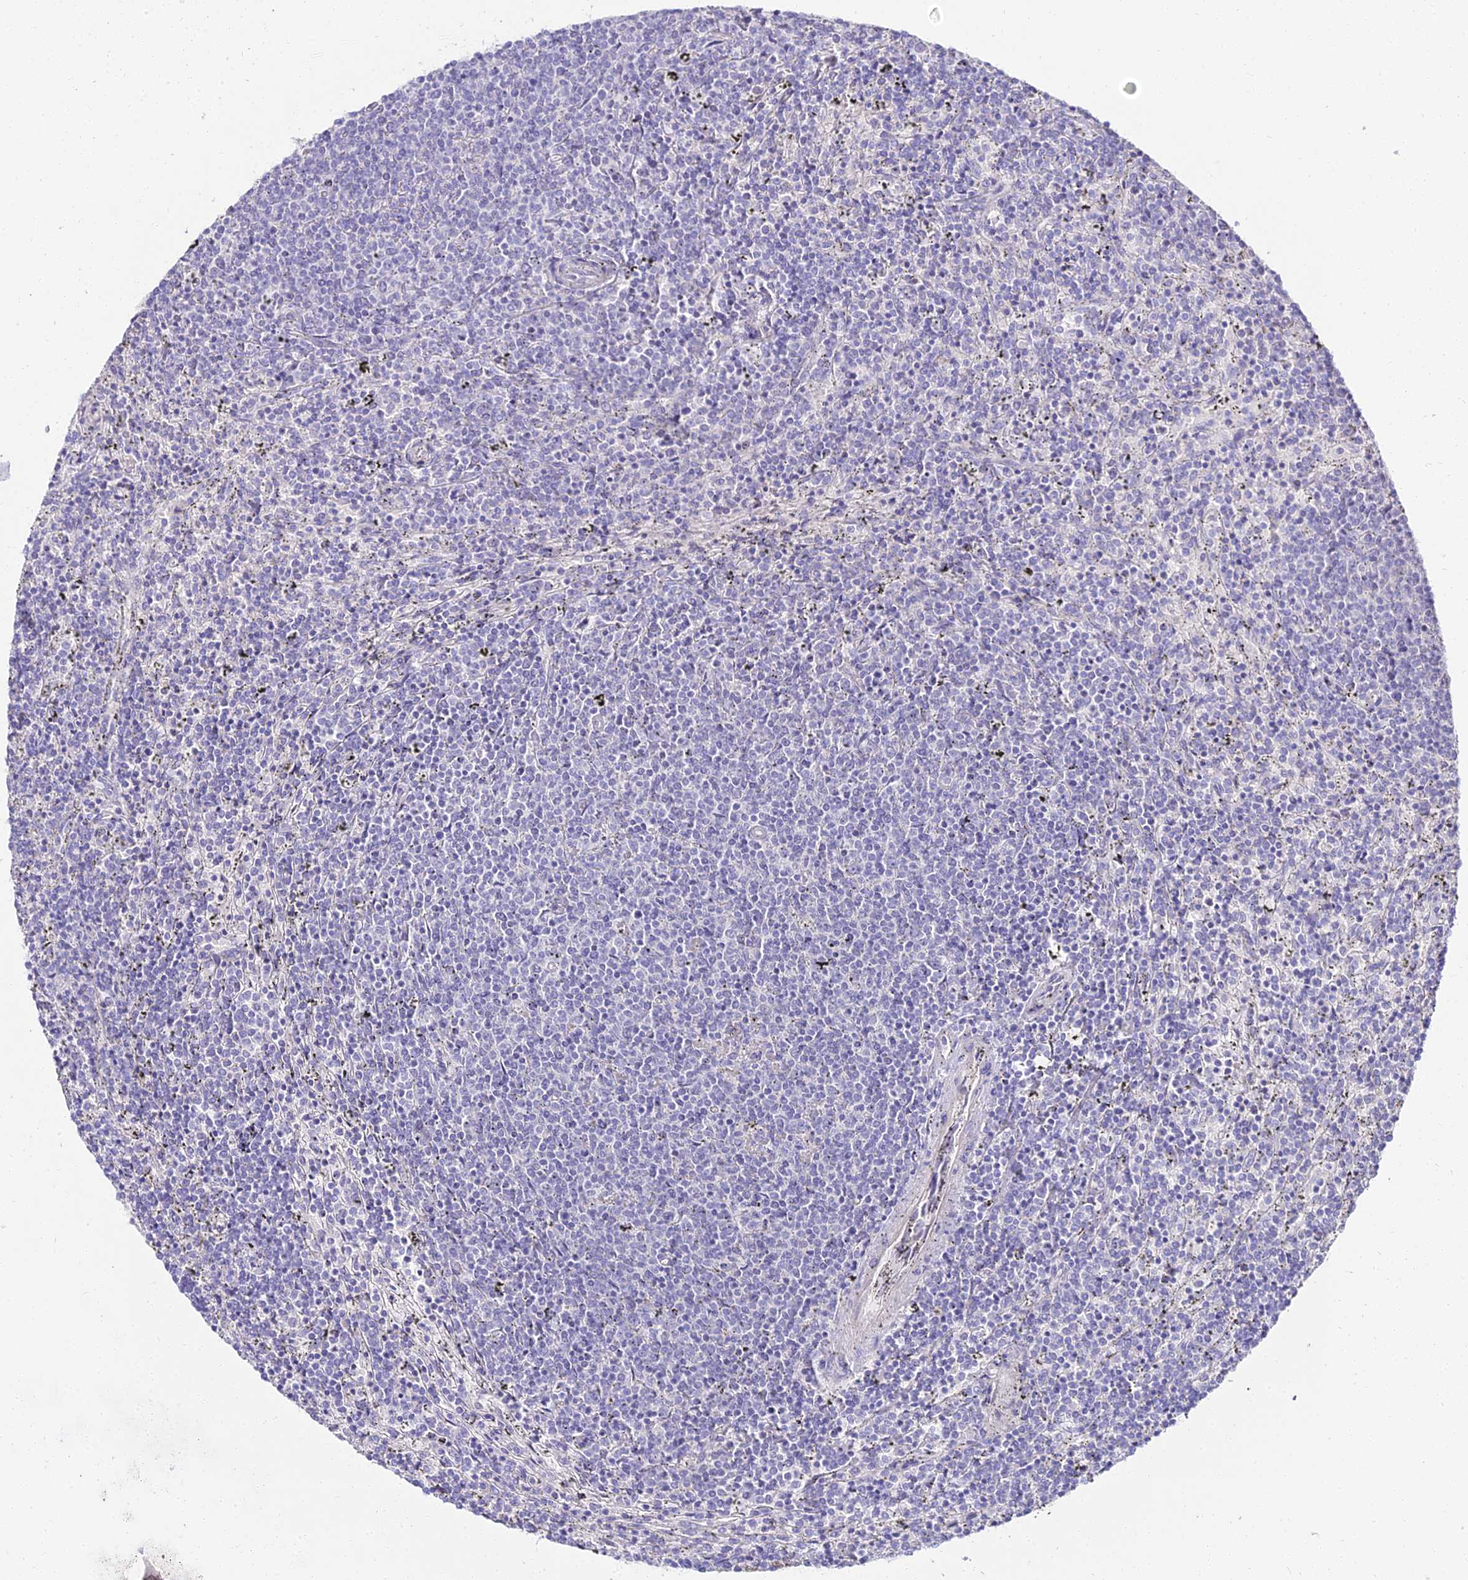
{"staining": {"intensity": "negative", "quantity": "none", "location": "none"}, "tissue": "lymphoma", "cell_type": "Tumor cells", "image_type": "cancer", "snomed": [{"axis": "morphology", "description": "Malignant lymphoma, non-Hodgkin's type, Low grade"}, {"axis": "topography", "description": "Spleen"}], "caption": "The image reveals no significant positivity in tumor cells of low-grade malignant lymphoma, non-Hodgkin's type.", "gene": "ALPG", "patient": {"sex": "female", "age": 50}}